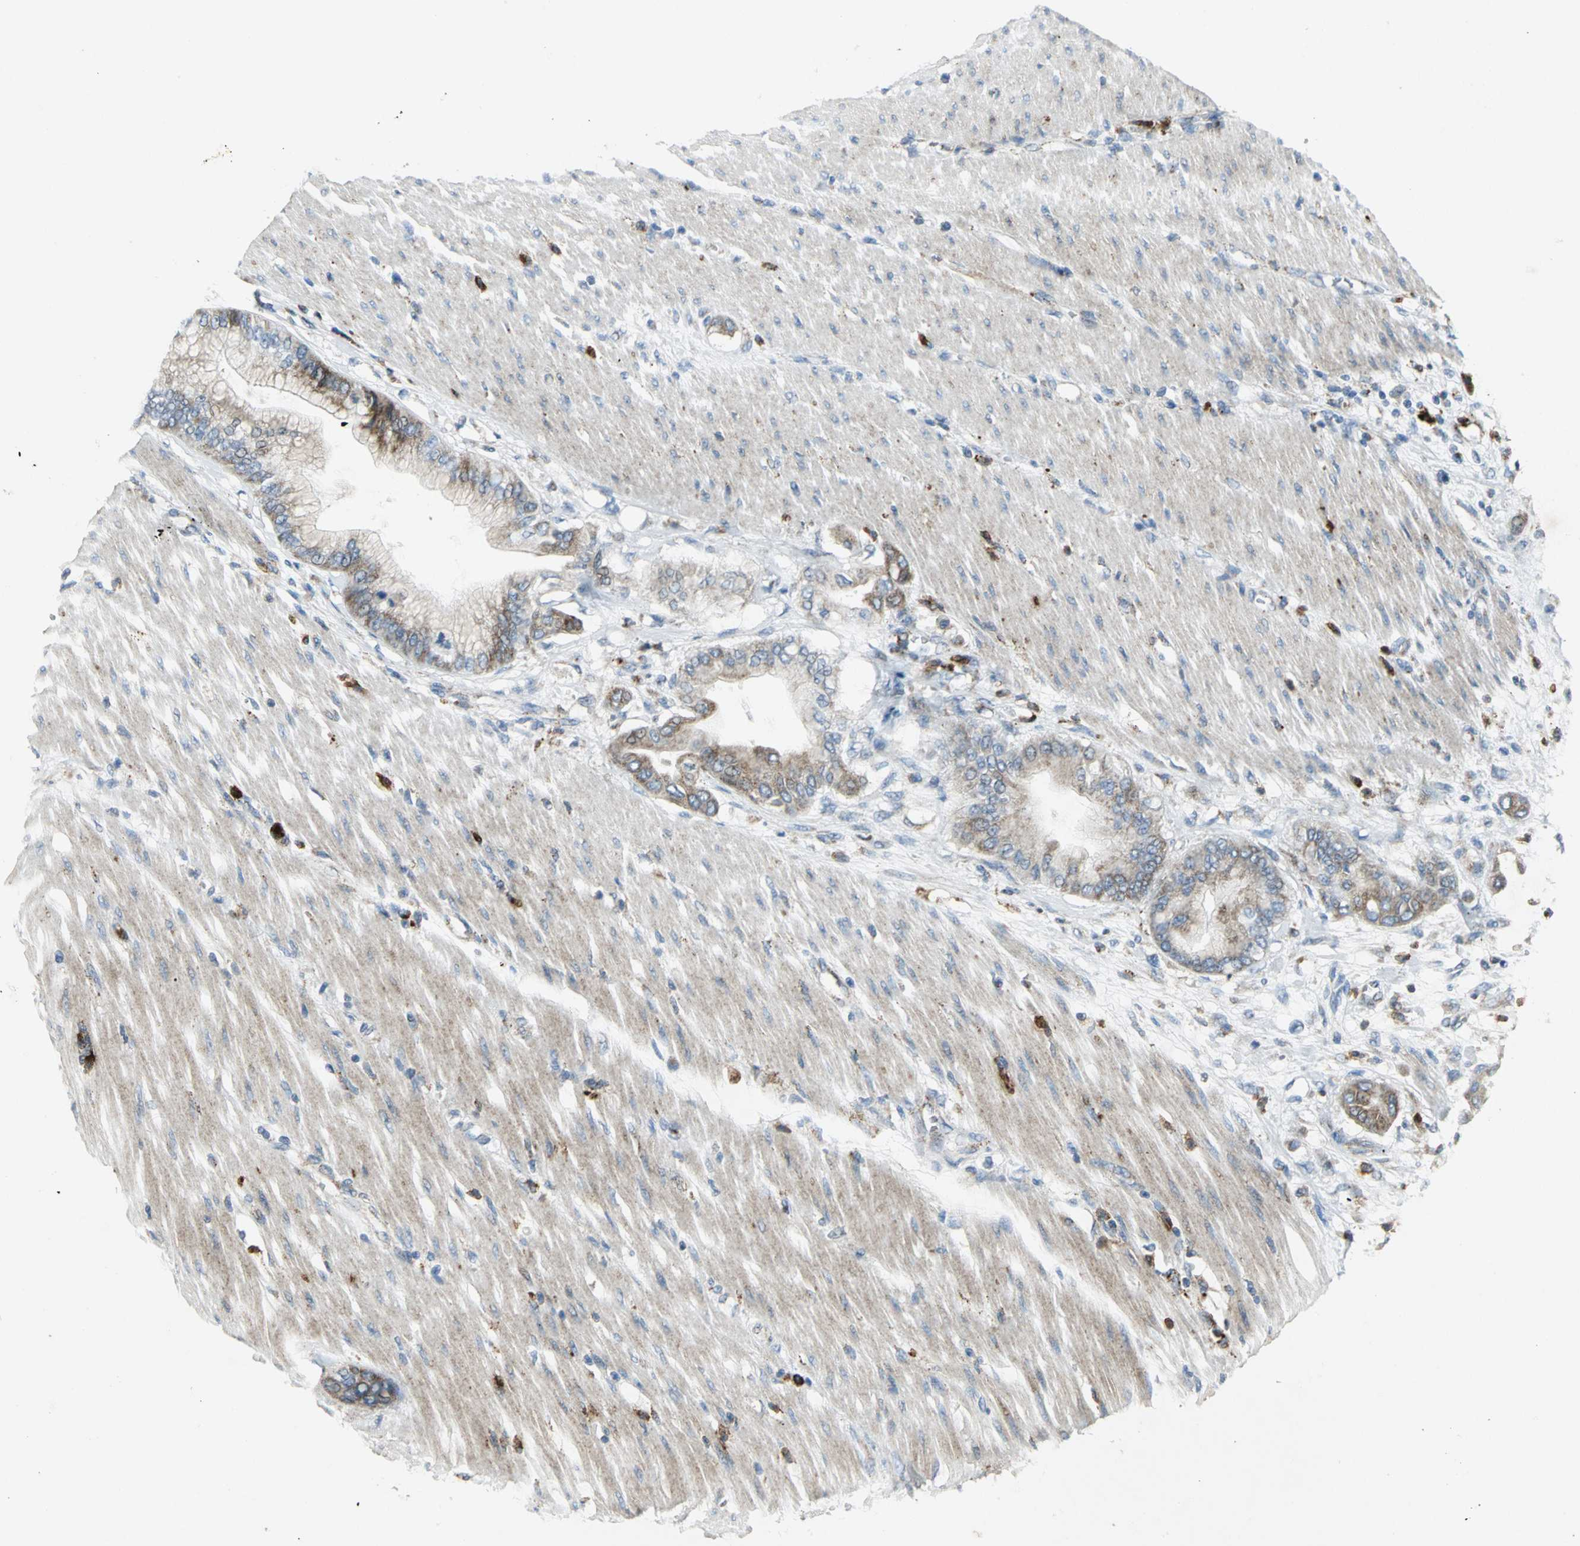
{"staining": {"intensity": "moderate", "quantity": ">75%", "location": "cytoplasmic/membranous"}, "tissue": "pancreatic cancer", "cell_type": "Tumor cells", "image_type": "cancer", "snomed": [{"axis": "morphology", "description": "Adenocarcinoma, NOS"}, {"axis": "morphology", "description": "Adenocarcinoma, metastatic, NOS"}, {"axis": "topography", "description": "Lymph node"}, {"axis": "topography", "description": "Pancreas"}, {"axis": "topography", "description": "Duodenum"}], "caption": "Brown immunohistochemical staining in human adenocarcinoma (pancreatic) displays moderate cytoplasmic/membranous positivity in about >75% of tumor cells. (brown staining indicates protein expression, while blue staining denotes nuclei).", "gene": "SPPL2B", "patient": {"sex": "female", "age": 64}}